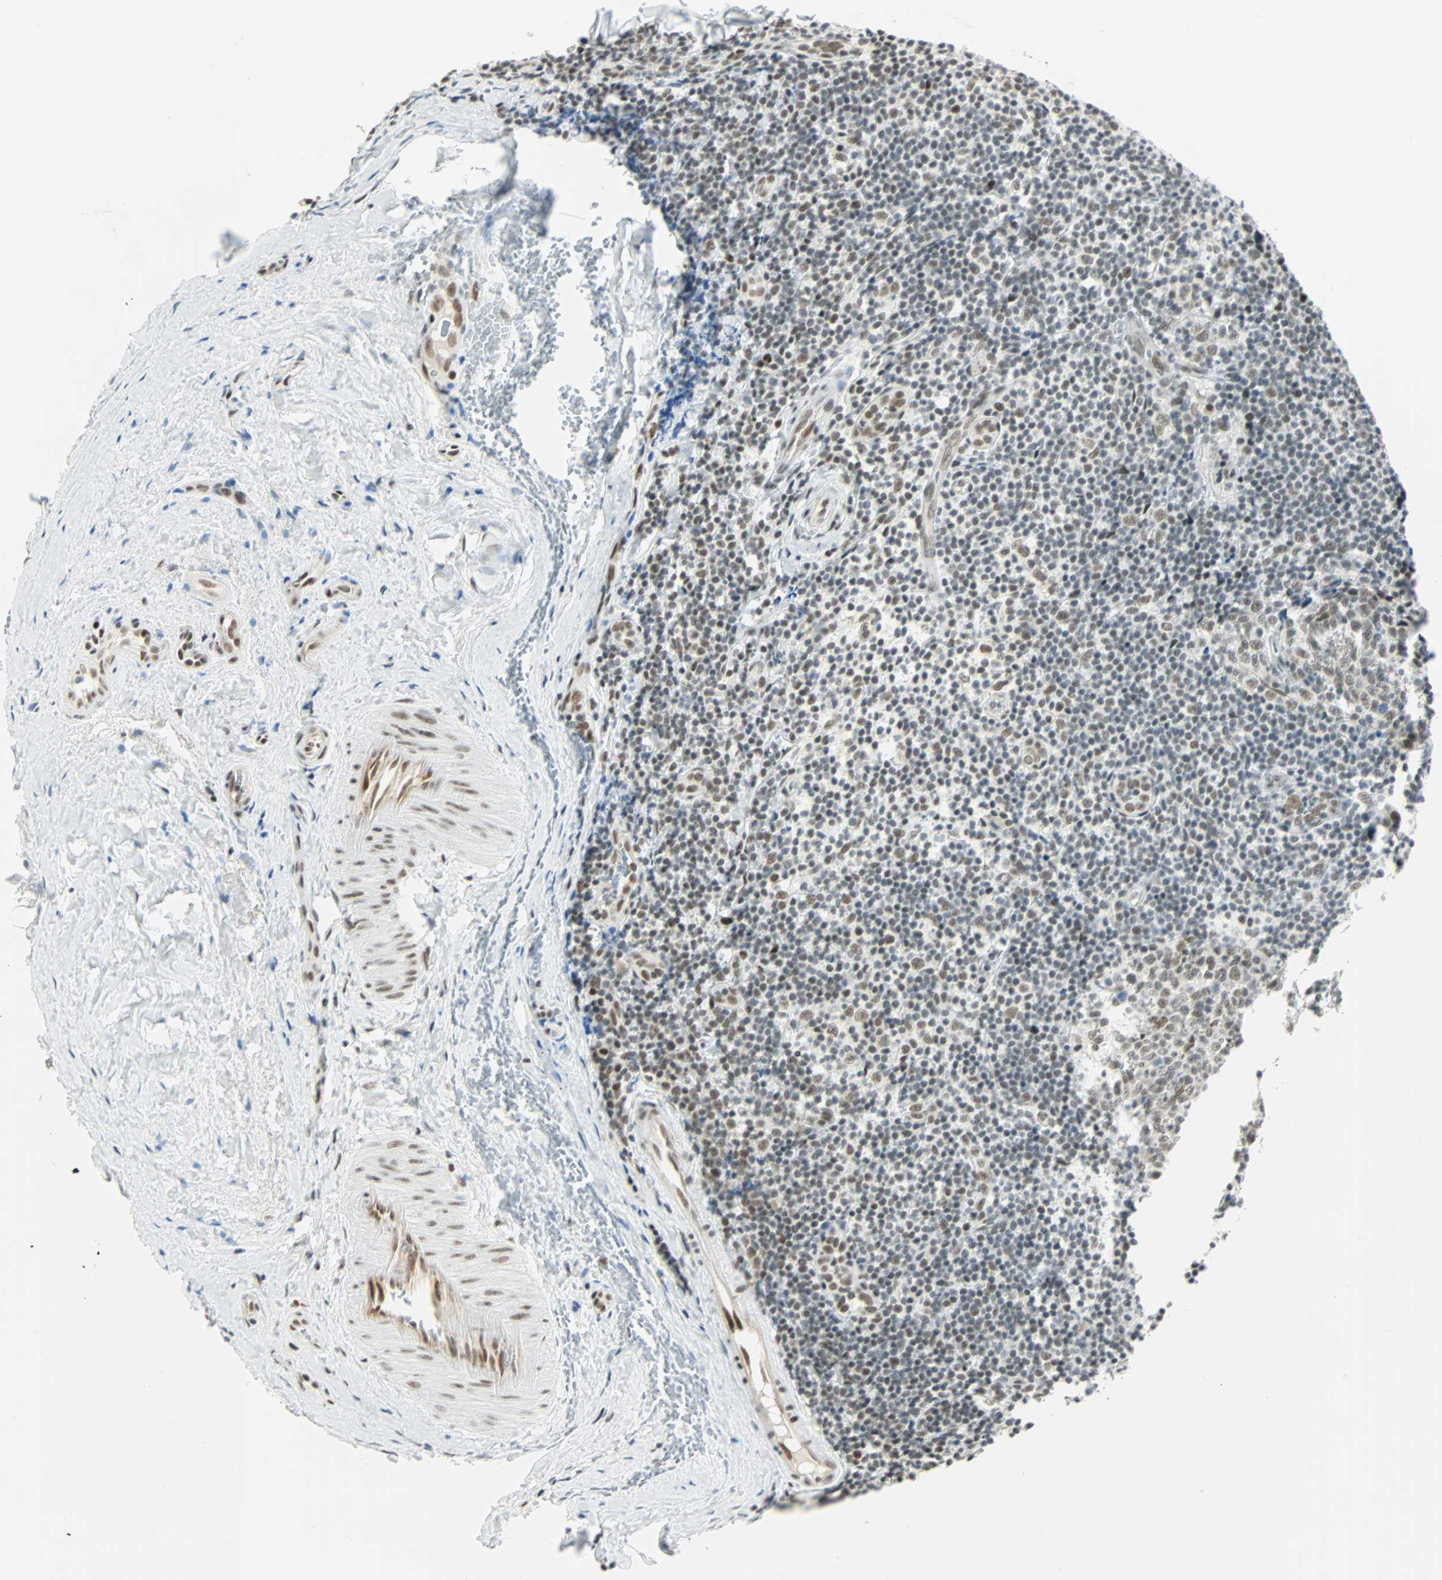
{"staining": {"intensity": "moderate", "quantity": ">75%", "location": "nuclear"}, "tissue": "tonsil", "cell_type": "Germinal center cells", "image_type": "normal", "snomed": [{"axis": "morphology", "description": "Normal tissue, NOS"}, {"axis": "topography", "description": "Tonsil"}], "caption": "Immunohistochemistry (IHC) (DAB) staining of unremarkable tonsil reveals moderate nuclear protein expression in about >75% of germinal center cells.", "gene": "NELFE", "patient": {"sex": "male", "age": 31}}